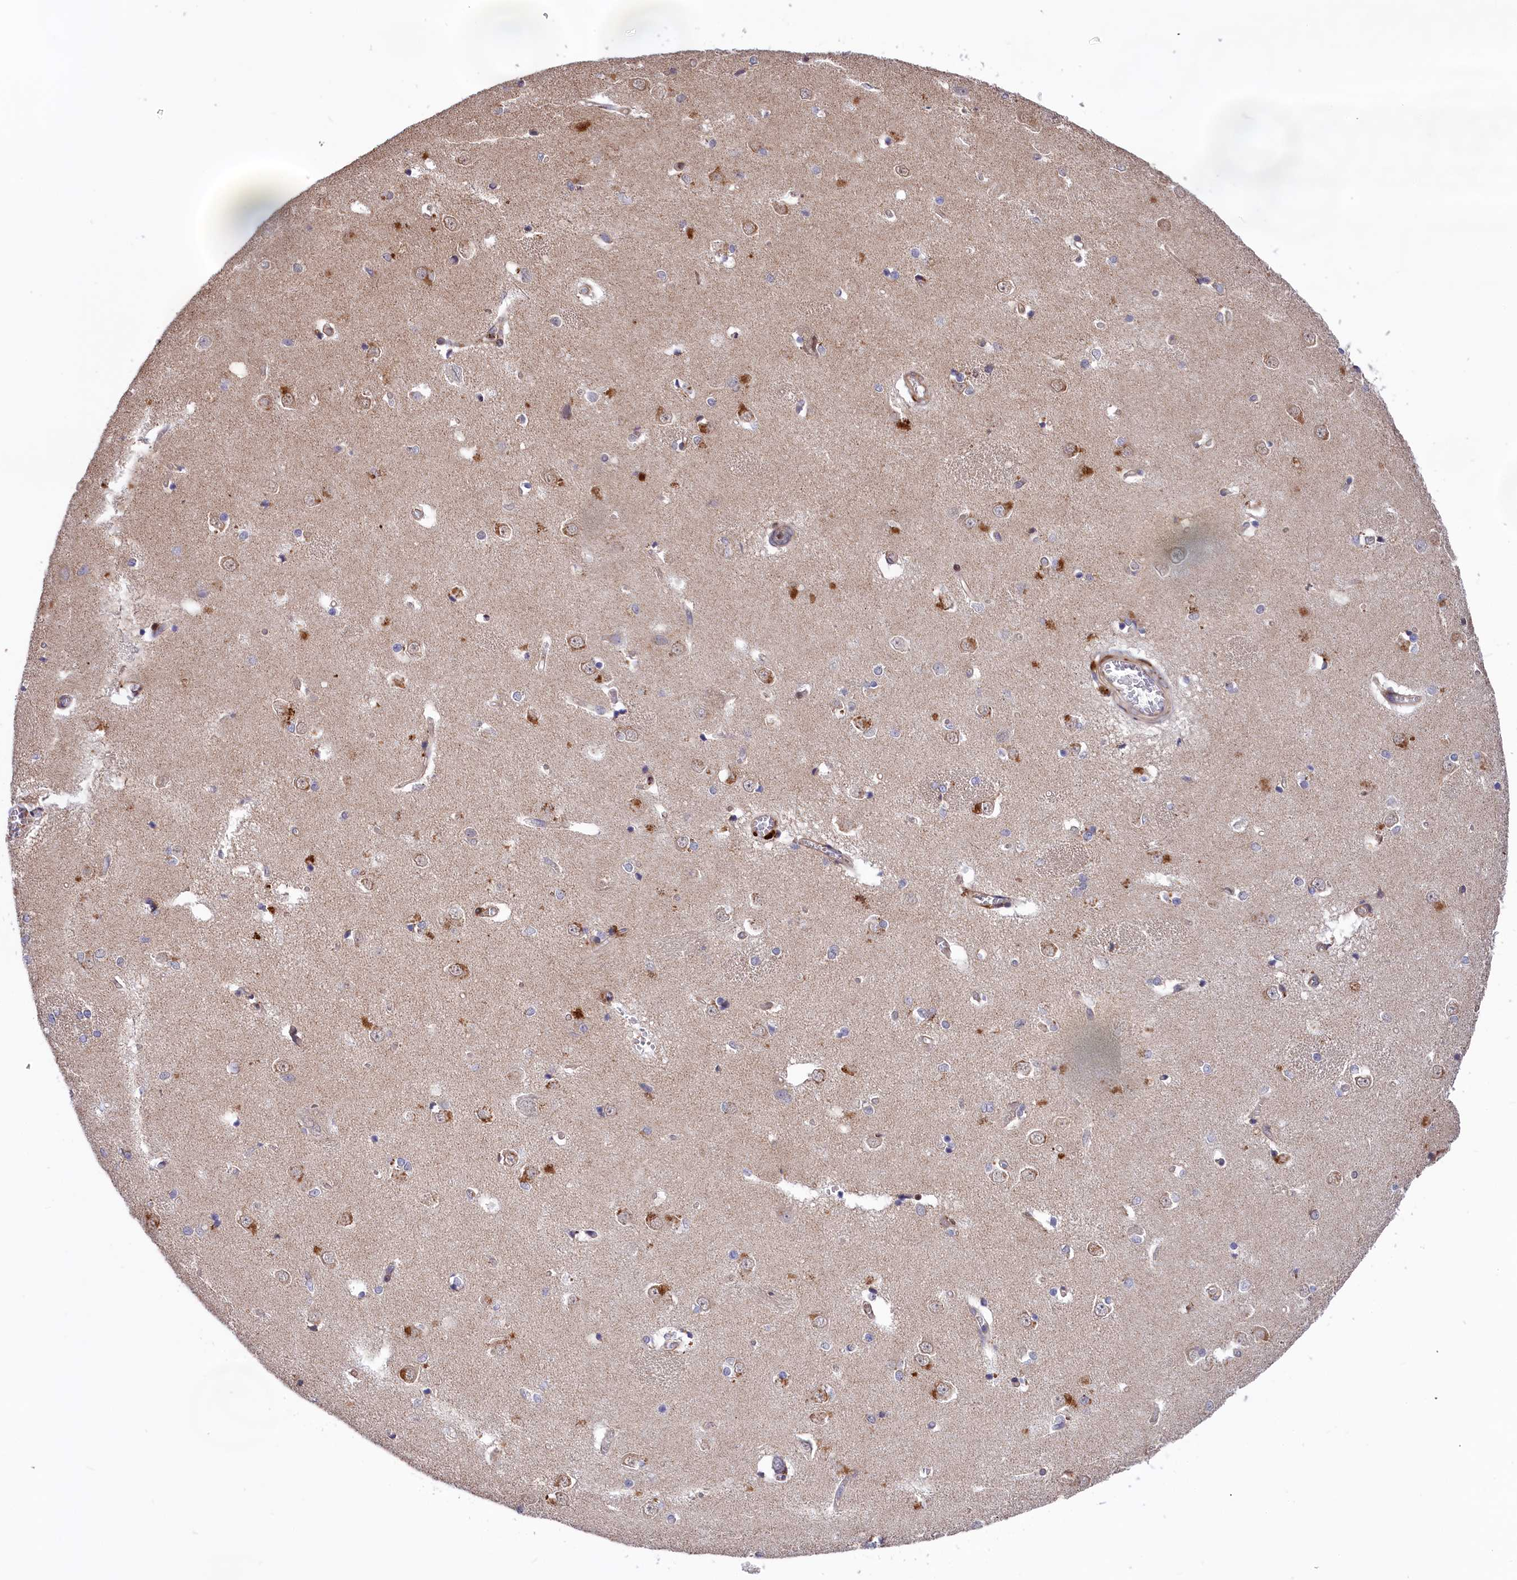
{"staining": {"intensity": "negative", "quantity": "none", "location": "none"}, "tissue": "caudate", "cell_type": "Glial cells", "image_type": "normal", "snomed": [{"axis": "morphology", "description": "Normal tissue, NOS"}, {"axis": "topography", "description": "Lateral ventricle wall"}], "caption": "IHC of unremarkable human caudate shows no staining in glial cells.", "gene": "DDX60L", "patient": {"sex": "male", "age": 37}}